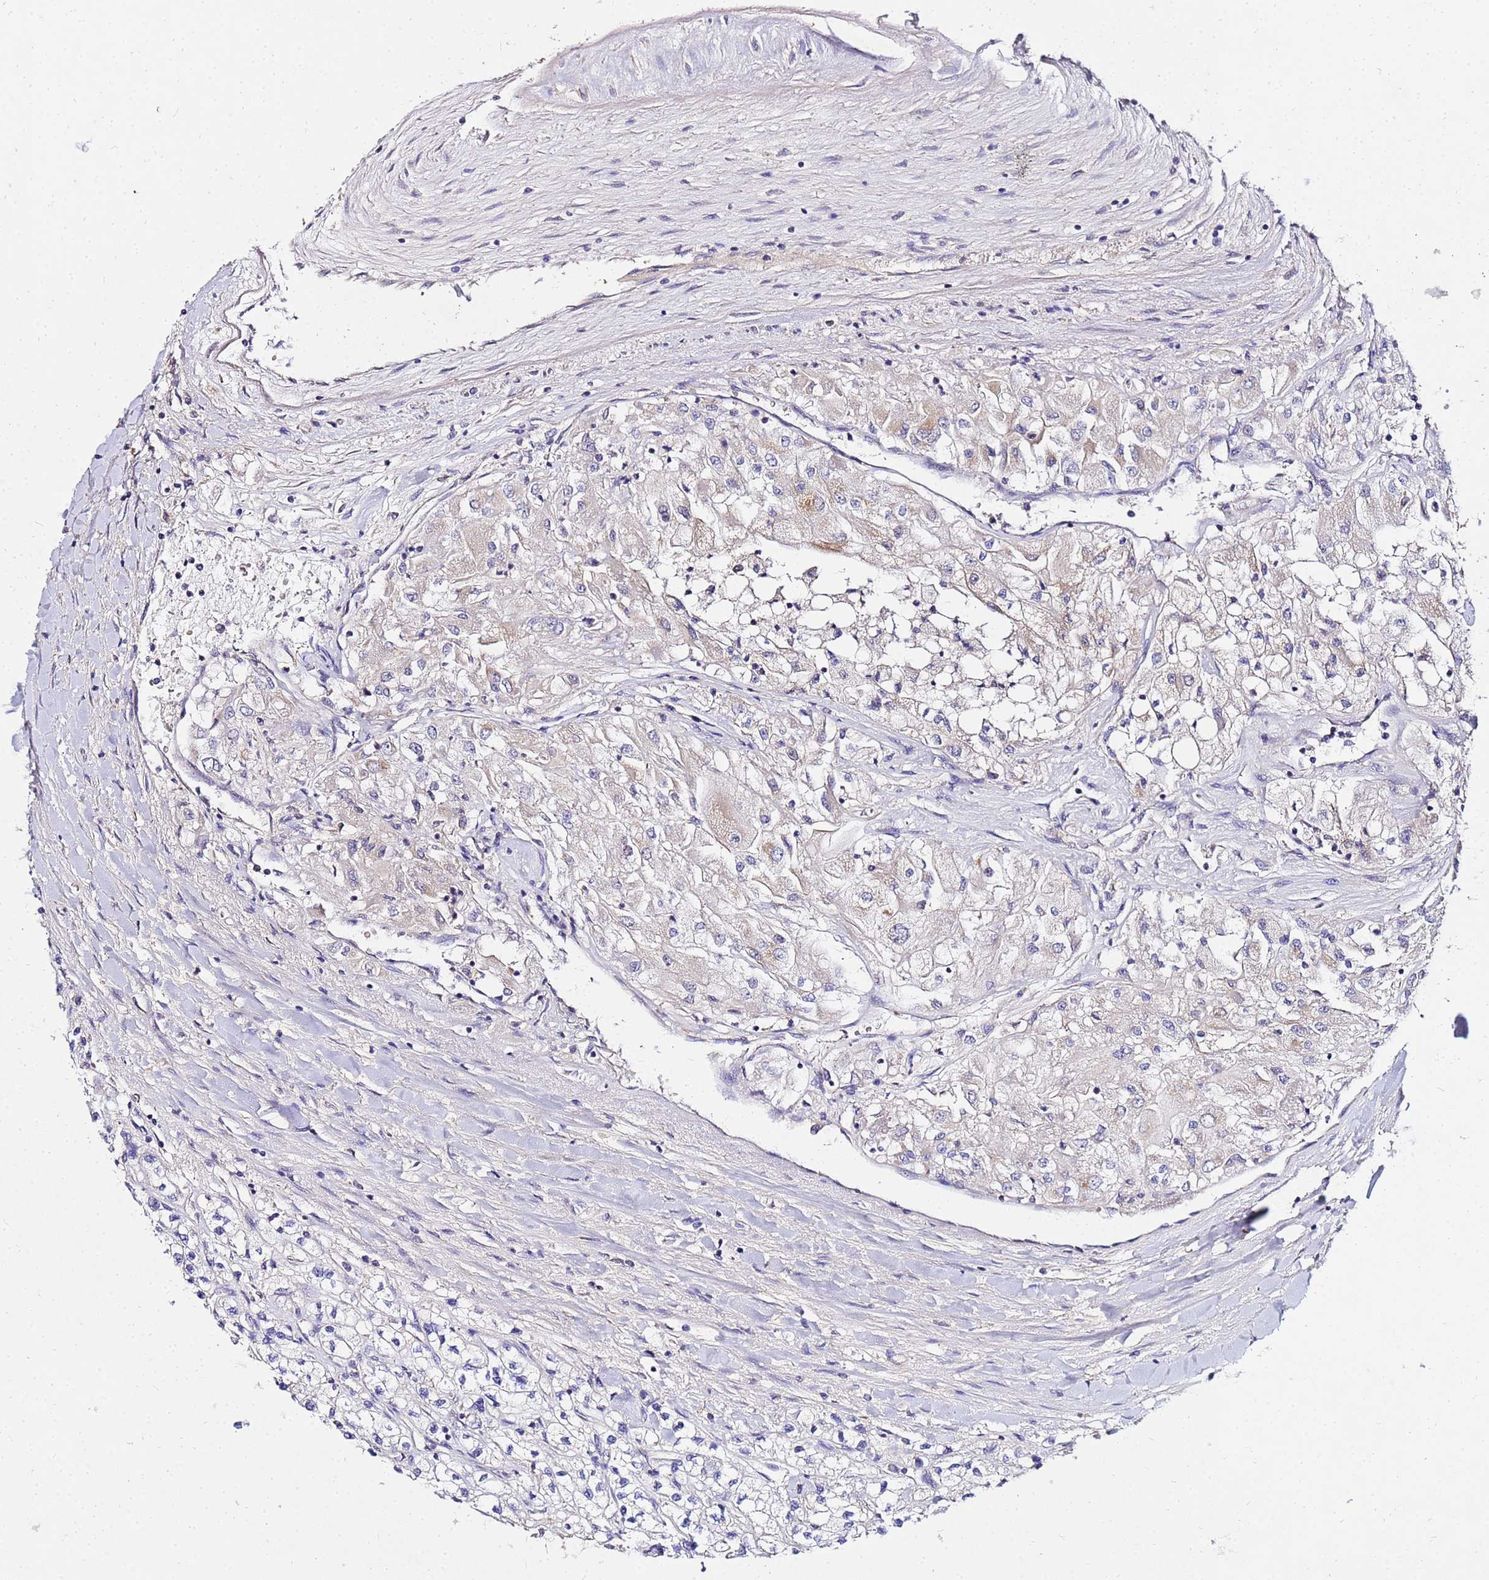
{"staining": {"intensity": "weak", "quantity": "<25%", "location": "cytoplasmic/membranous"}, "tissue": "renal cancer", "cell_type": "Tumor cells", "image_type": "cancer", "snomed": [{"axis": "morphology", "description": "Adenocarcinoma, NOS"}, {"axis": "topography", "description": "Kidney"}], "caption": "Renal cancer (adenocarcinoma) stained for a protein using IHC exhibits no staining tumor cells.", "gene": "COX14", "patient": {"sex": "male", "age": 80}}